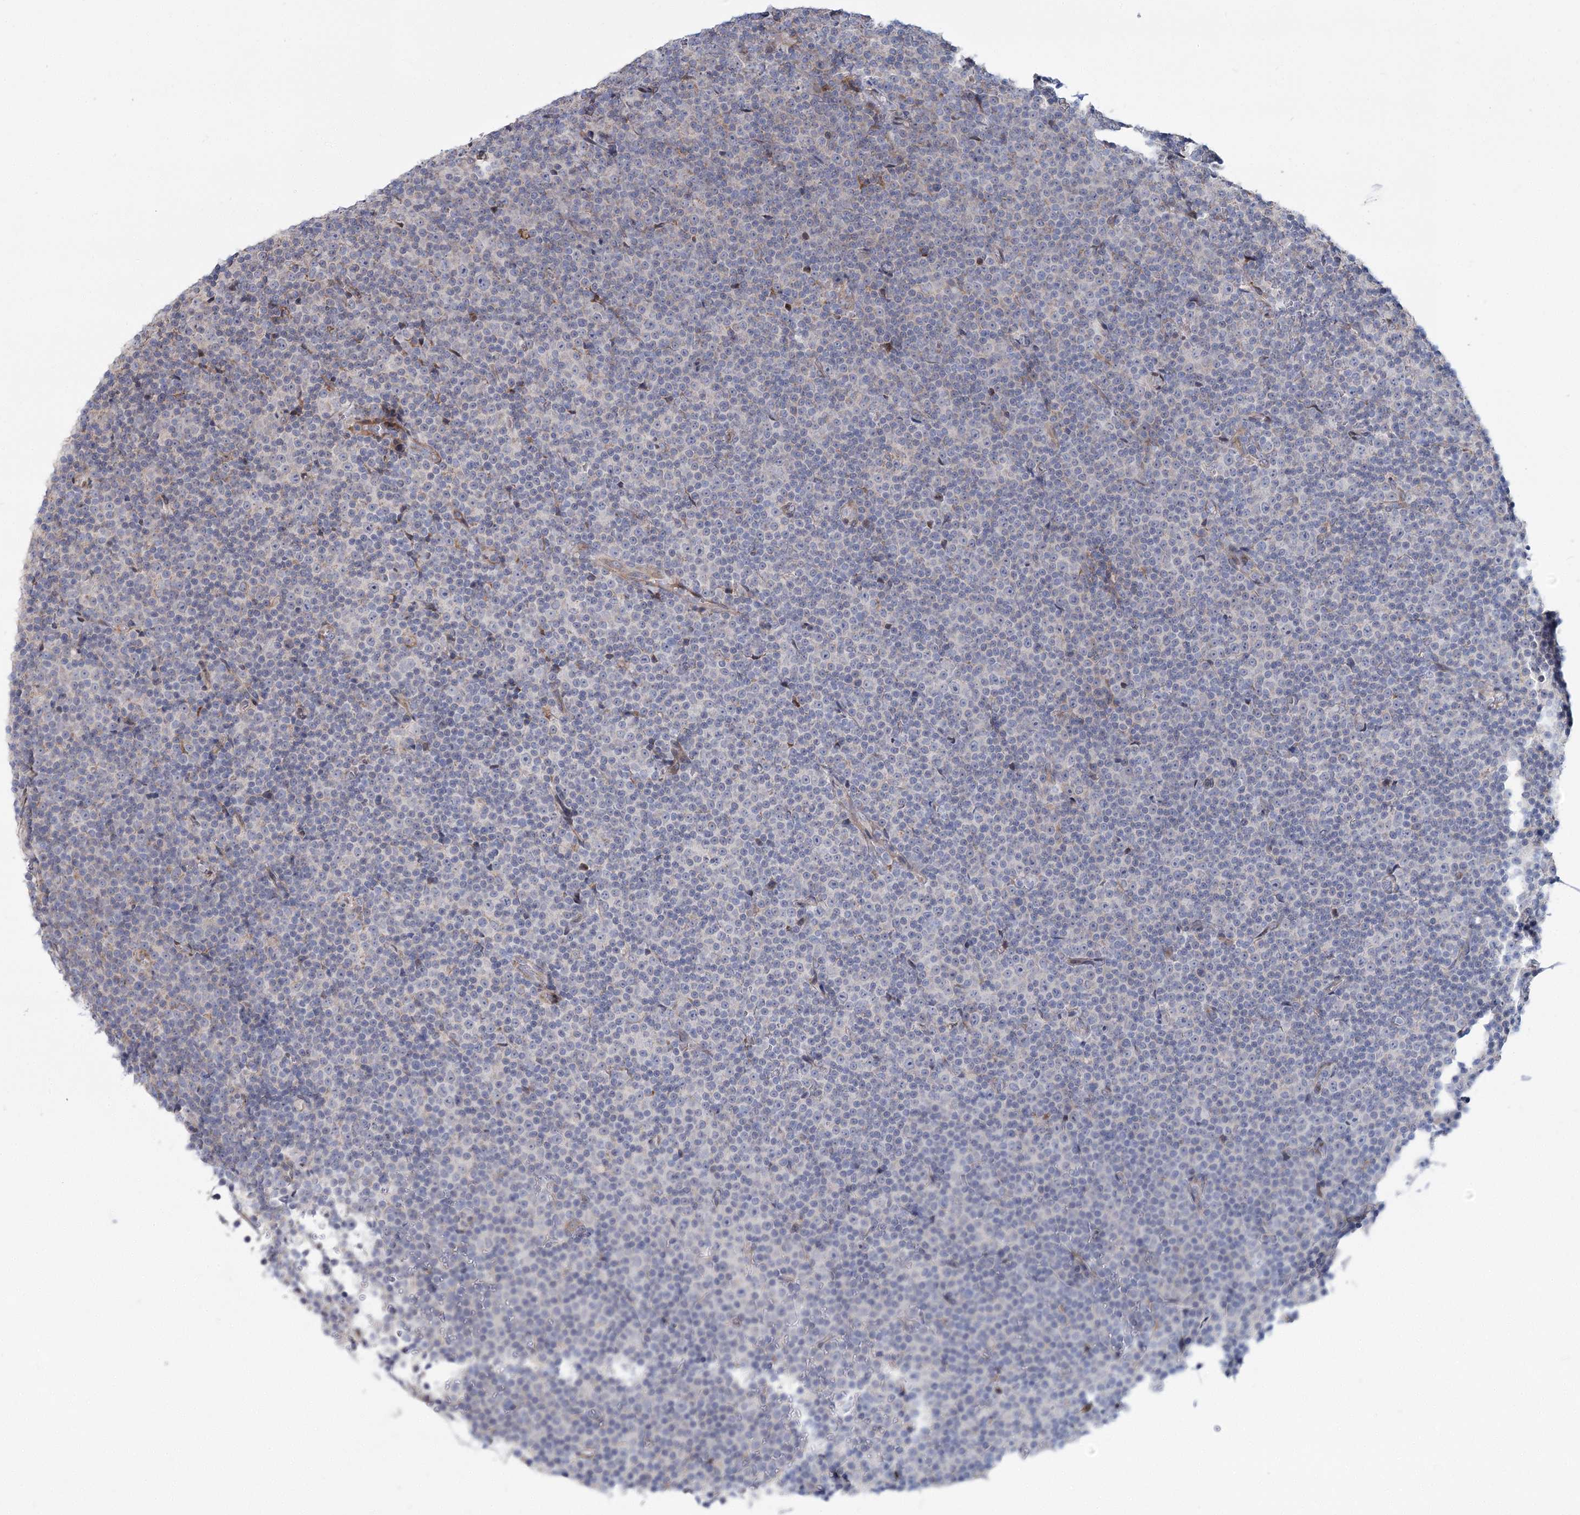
{"staining": {"intensity": "negative", "quantity": "none", "location": "none"}, "tissue": "lymphoma", "cell_type": "Tumor cells", "image_type": "cancer", "snomed": [{"axis": "morphology", "description": "Malignant lymphoma, non-Hodgkin's type, Low grade"}, {"axis": "topography", "description": "Lymph node"}], "caption": "Immunohistochemical staining of human lymphoma reveals no significant expression in tumor cells.", "gene": "CPLANE1", "patient": {"sex": "female", "age": 67}}